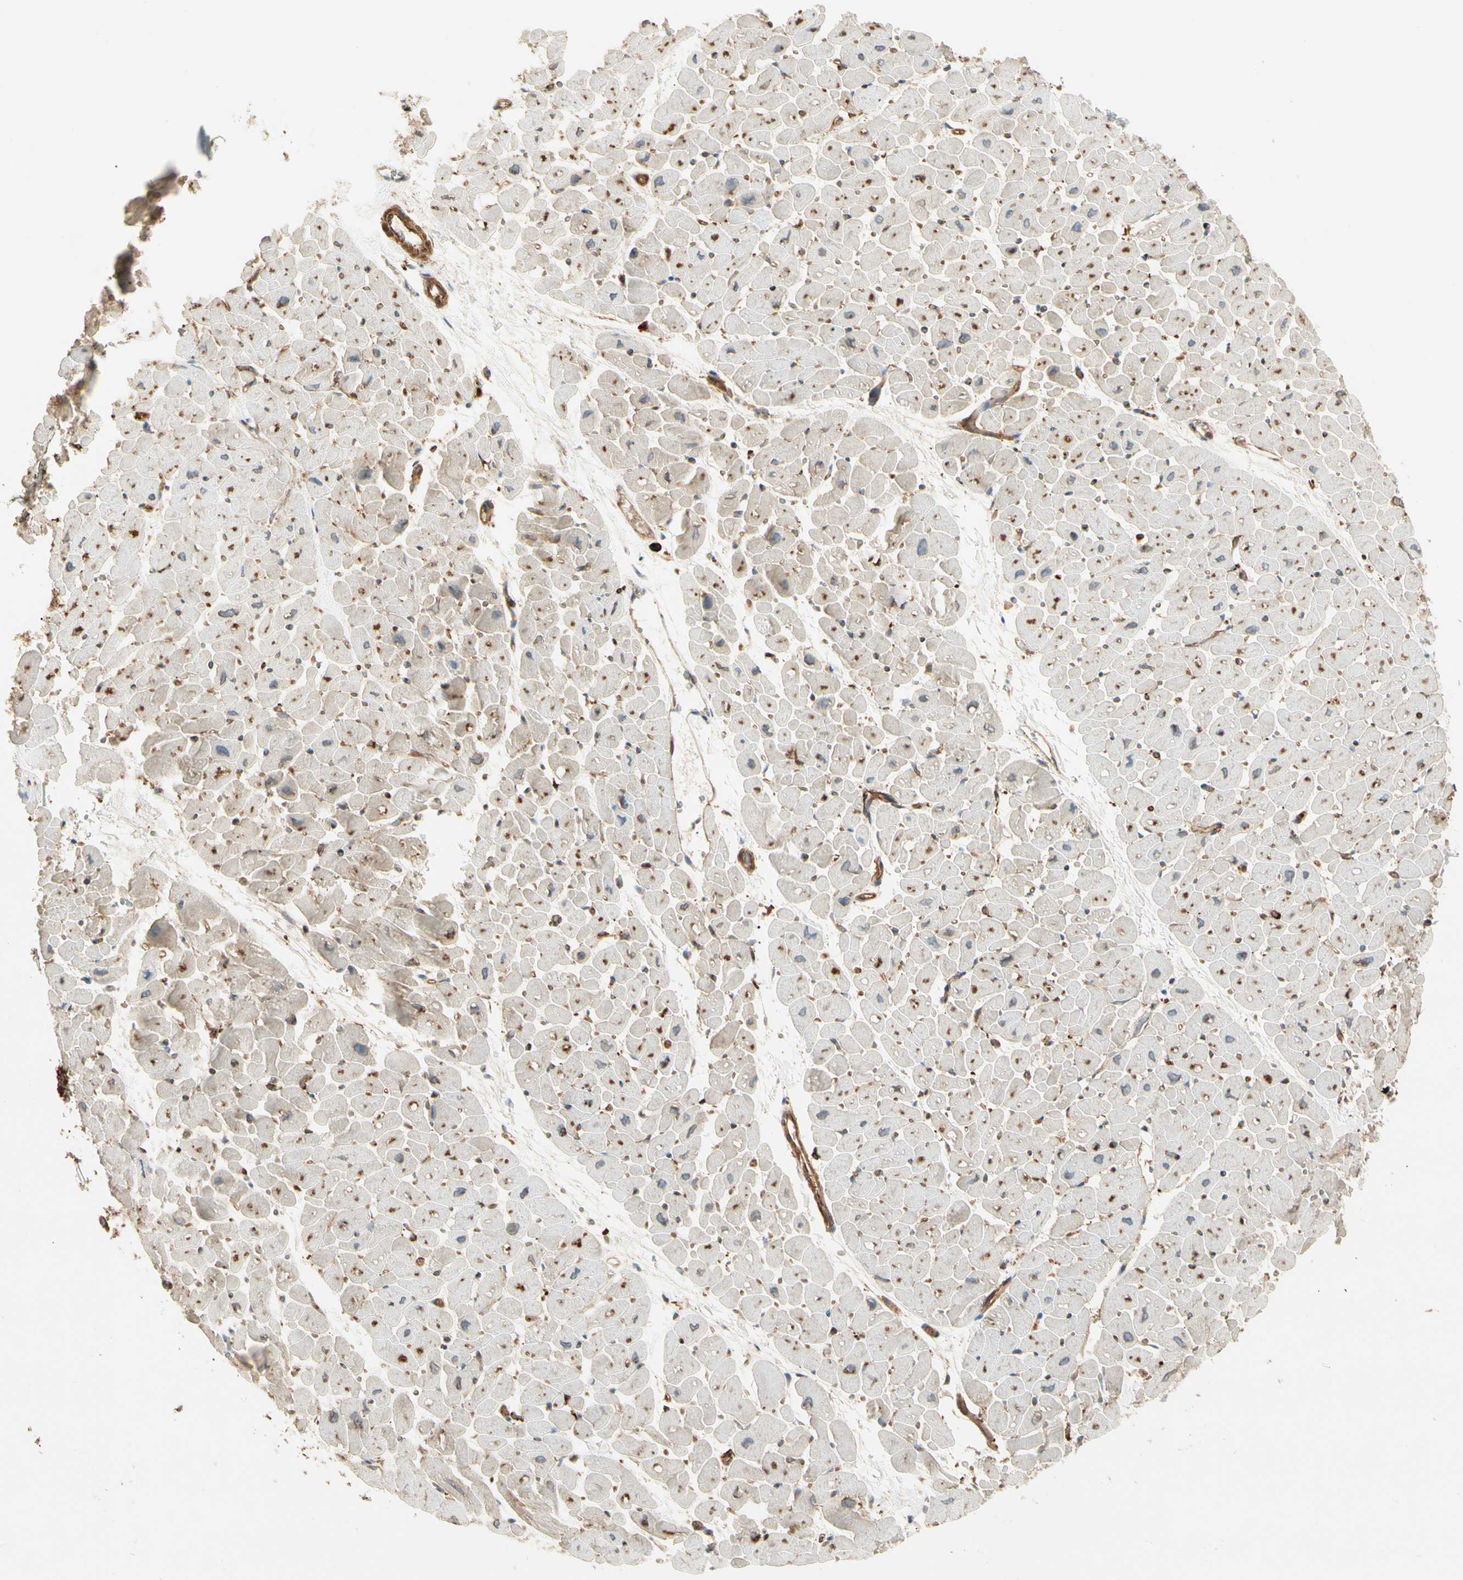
{"staining": {"intensity": "moderate", "quantity": "25%-75%", "location": "cytoplasmic/membranous"}, "tissue": "heart muscle", "cell_type": "Cardiomyocytes", "image_type": "normal", "snomed": [{"axis": "morphology", "description": "Normal tissue, NOS"}, {"axis": "topography", "description": "Heart"}], "caption": "Moderate cytoplasmic/membranous expression for a protein is appreciated in about 25%-75% of cardiomyocytes of benign heart muscle using immunohistochemistry.", "gene": "ARPC2", "patient": {"sex": "male", "age": 45}}